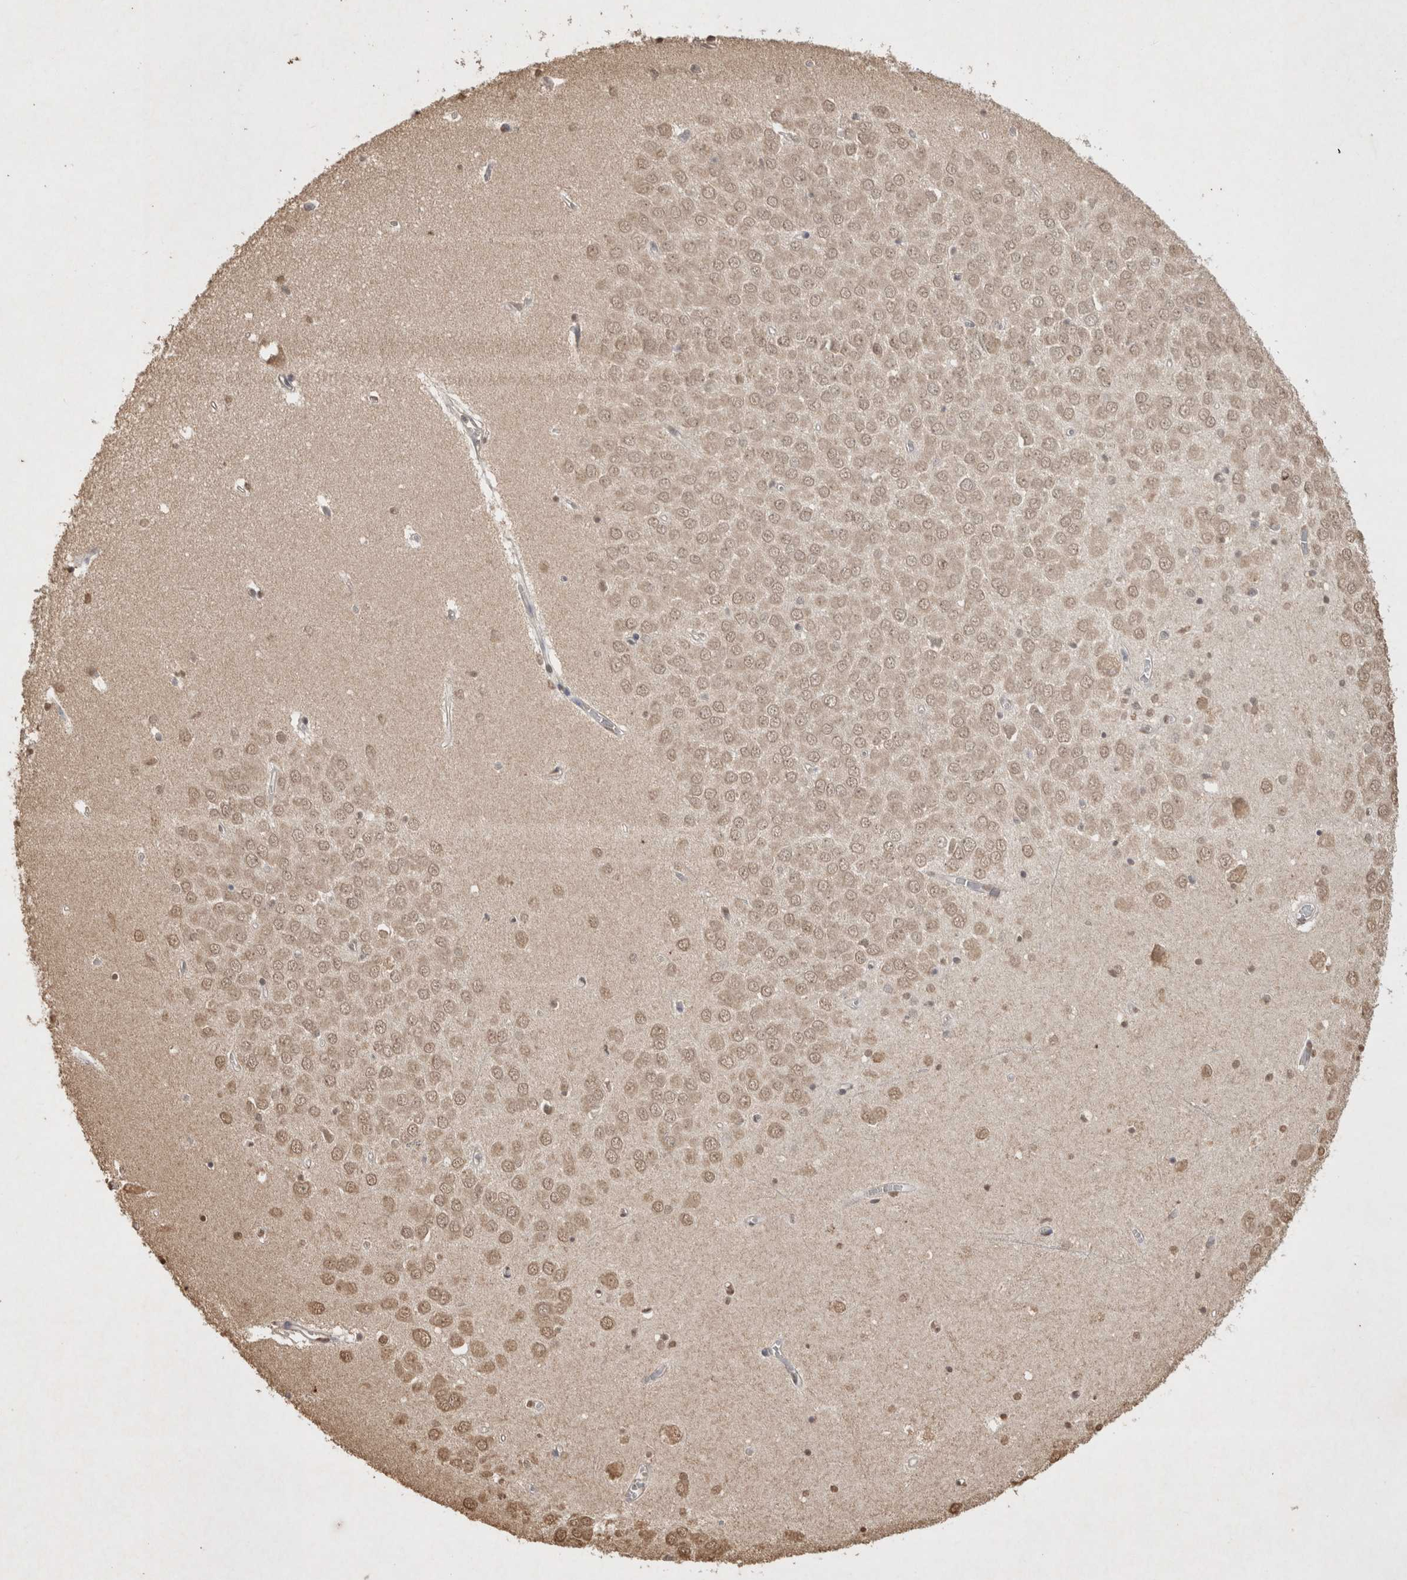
{"staining": {"intensity": "moderate", "quantity": "25%-75%", "location": "cytoplasmic/membranous,nuclear"}, "tissue": "hippocampus", "cell_type": "Glial cells", "image_type": "normal", "snomed": [{"axis": "morphology", "description": "Normal tissue, NOS"}, {"axis": "topography", "description": "Hippocampus"}], "caption": "Immunohistochemistry (IHC) image of benign human hippocampus stained for a protein (brown), which exhibits medium levels of moderate cytoplasmic/membranous,nuclear positivity in approximately 25%-75% of glial cells.", "gene": "MLX", "patient": {"sex": "male", "age": 70}}